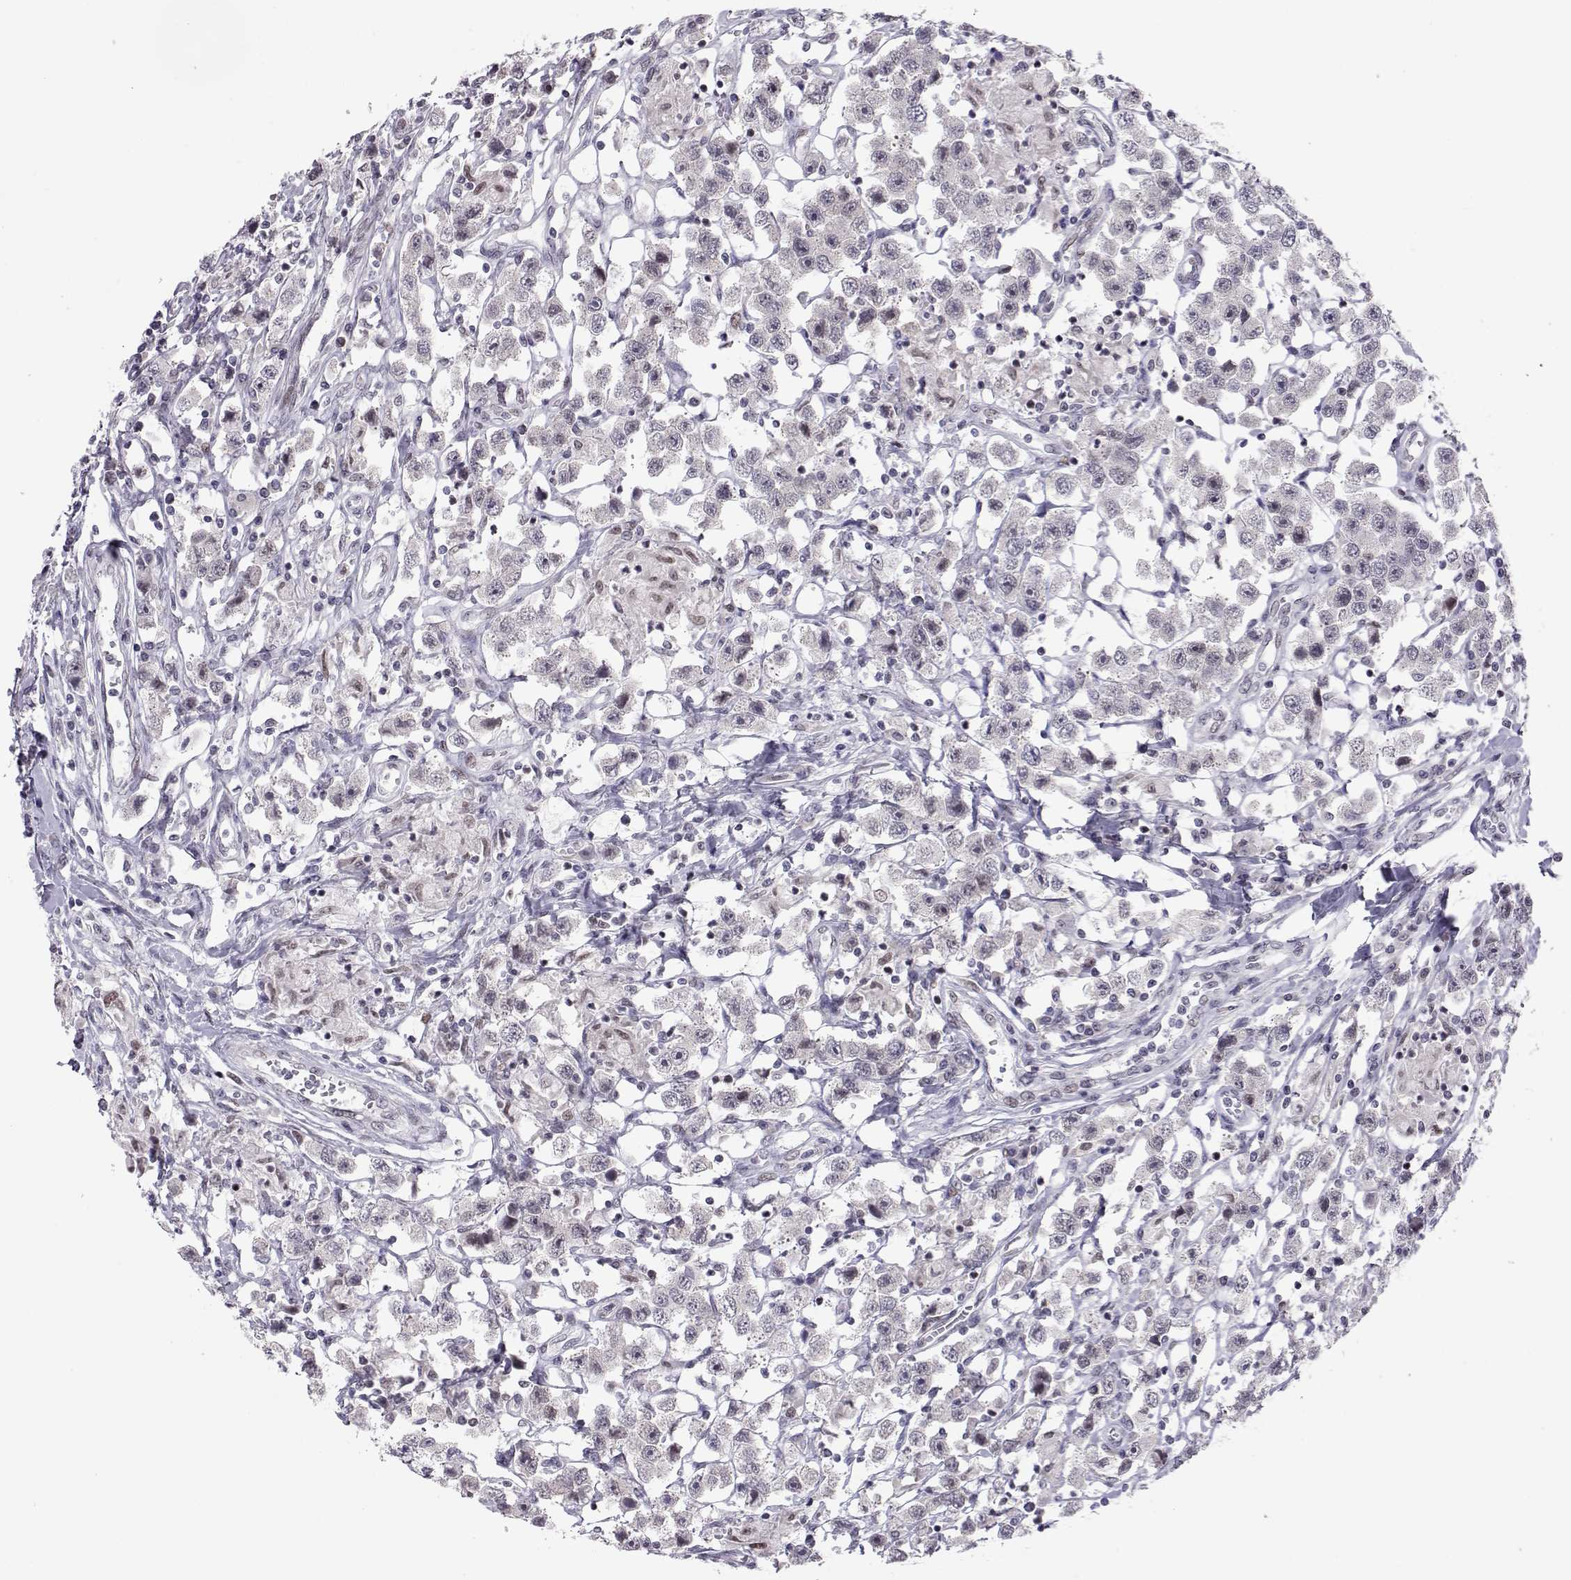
{"staining": {"intensity": "negative", "quantity": "none", "location": "none"}, "tissue": "testis cancer", "cell_type": "Tumor cells", "image_type": "cancer", "snomed": [{"axis": "morphology", "description": "Seminoma, NOS"}, {"axis": "topography", "description": "Testis"}], "caption": "IHC photomicrograph of human testis cancer stained for a protein (brown), which demonstrates no expression in tumor cells.", "gene": "SIX6", "patient": {"sex": "male", "age": 45}}